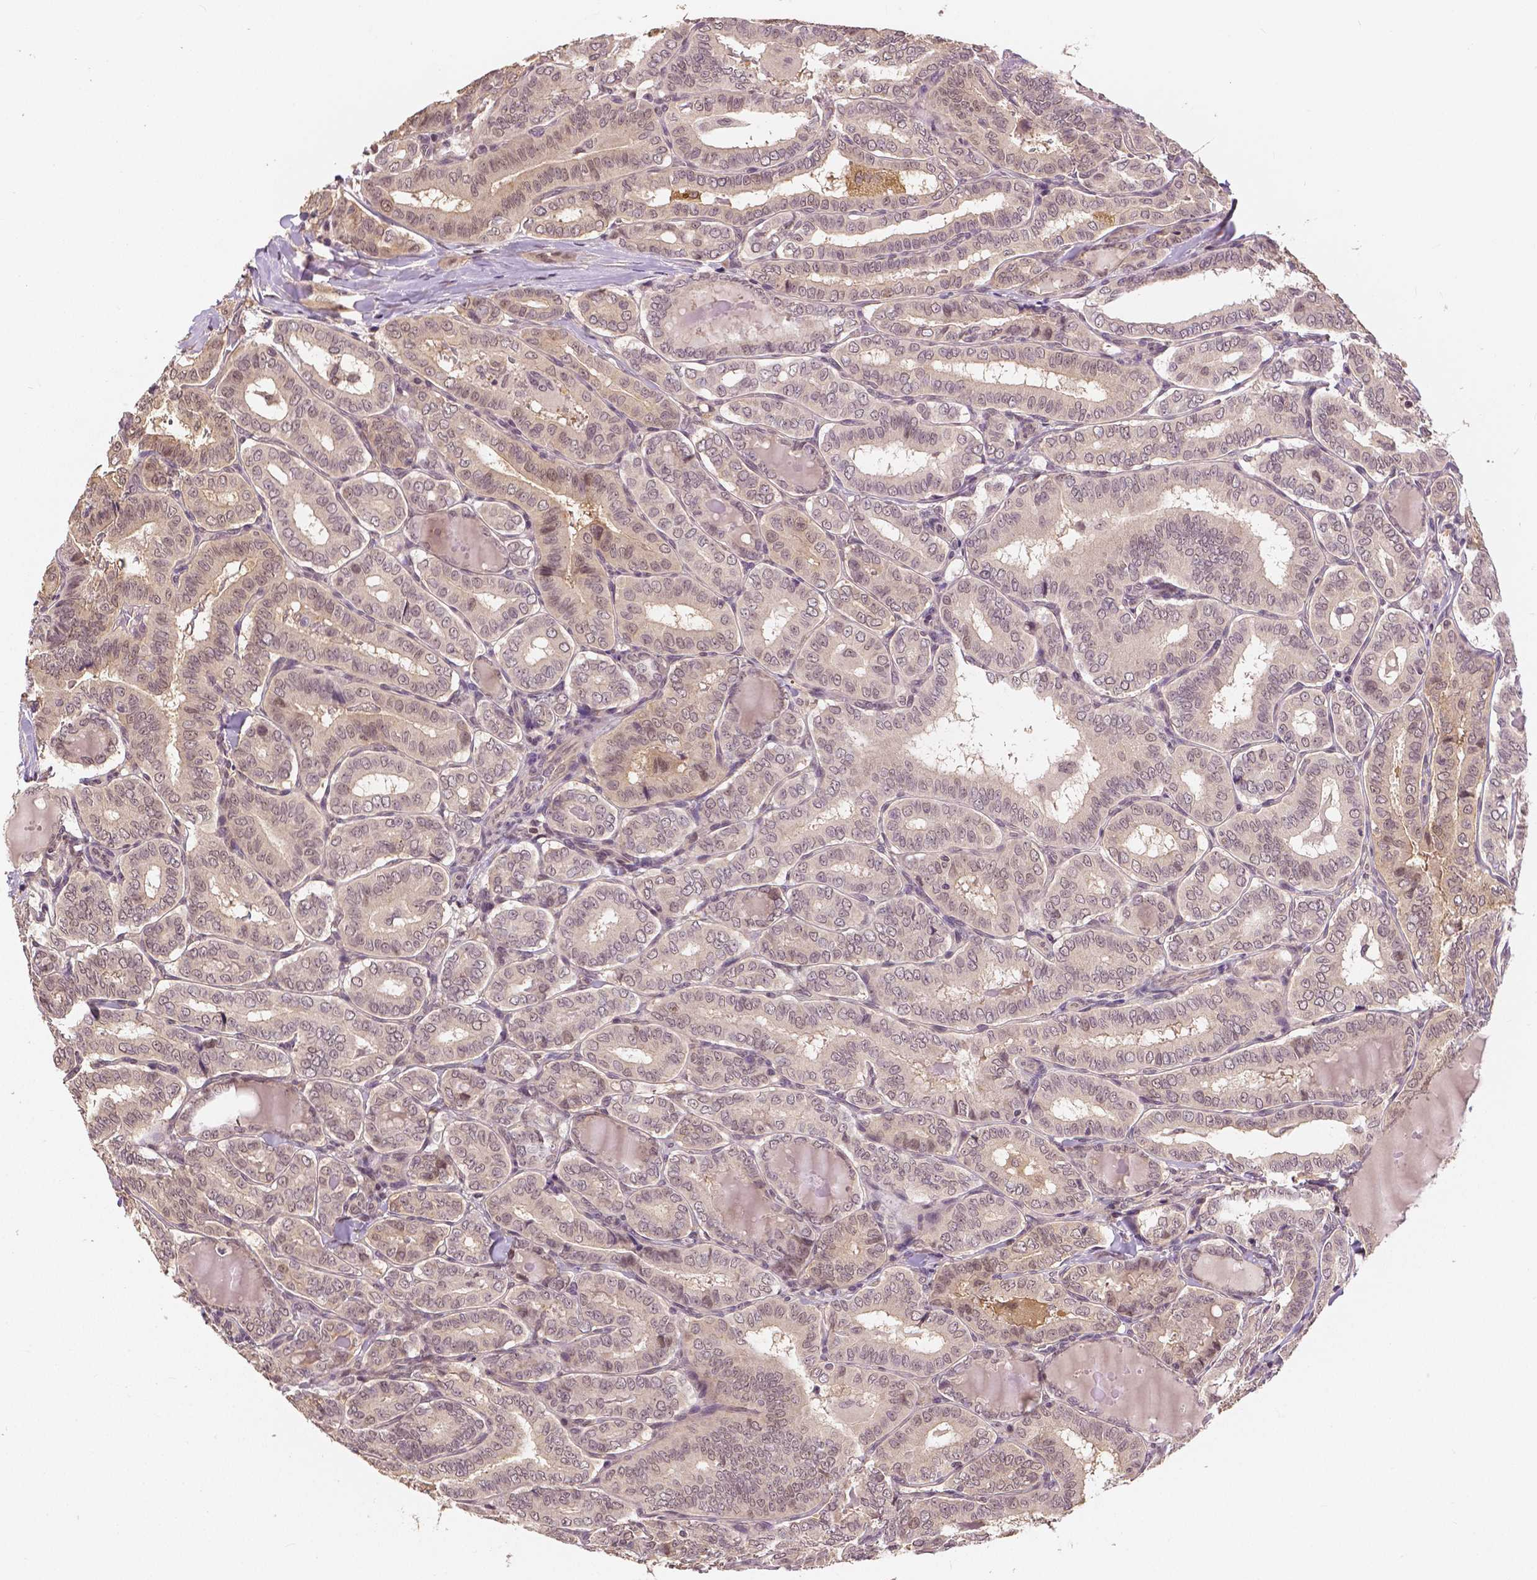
{"staining": {"intensity": "weak", "quantity": "25%-75%", "location": "nuclear"}, "tissue": "thyroid cancer", "cell_type": "Tumor cells", "image_type": "cancer", "snomed": [{"axis": "morphology", "description": "Papillary adenocarcinoma, NOS"}, {"axis": "morphology", "description": "Papillary adenoma metastatic"}, {"axis": "topography", "description": "Thyroid gland"}], "caption": "Thyroid cancer was stained to show a protein in brown. There is low levels of weak nuclear expression in about 25%-75% of tumor cells.", "gene": "MAP1LC3B", "patient": {"sex": "female", "age": 50}}